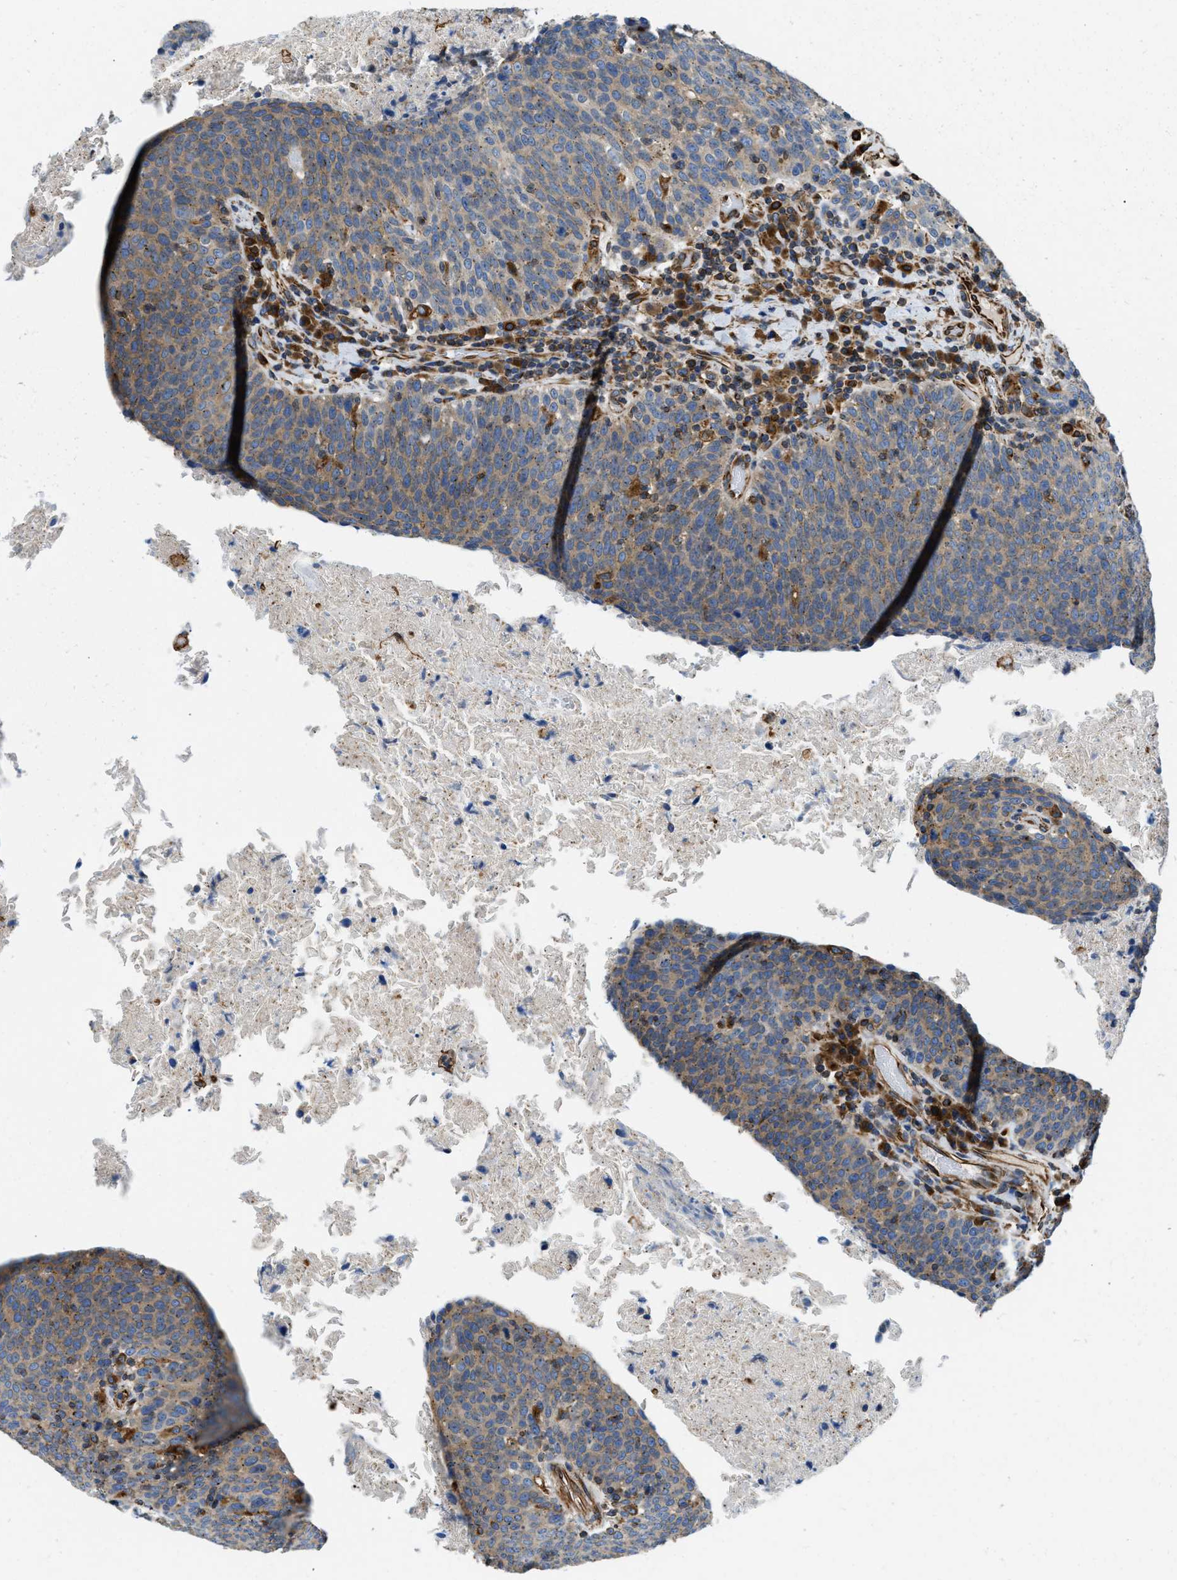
{"staining": {"intensity": "weak", "quantity": "<25%", "location": "cytoplasmic/membranous"}, "tissue": "head and neck cancer", "cell_type": "Tumor cells", "image_type": "cancer", "snomed": [{"axis": "morphology", "description": "Squamous cell carcinoma, NOS"}, {"axis": "morphology", "description": "Squamous cell carcinoma, metastatic, NOS"}, {"axis": "topography", "description": "Lymph node"}, {"axis": "topography", "description": "Head-Neck"}], "caption": "DAB immunohistochemical staining of human head and neck cancer (squamous cell carcinoma) demonstrates no significant expression in tumor cells.", "gene": "HSD17B12", "patient": {"sex": "male", "age": 62}}